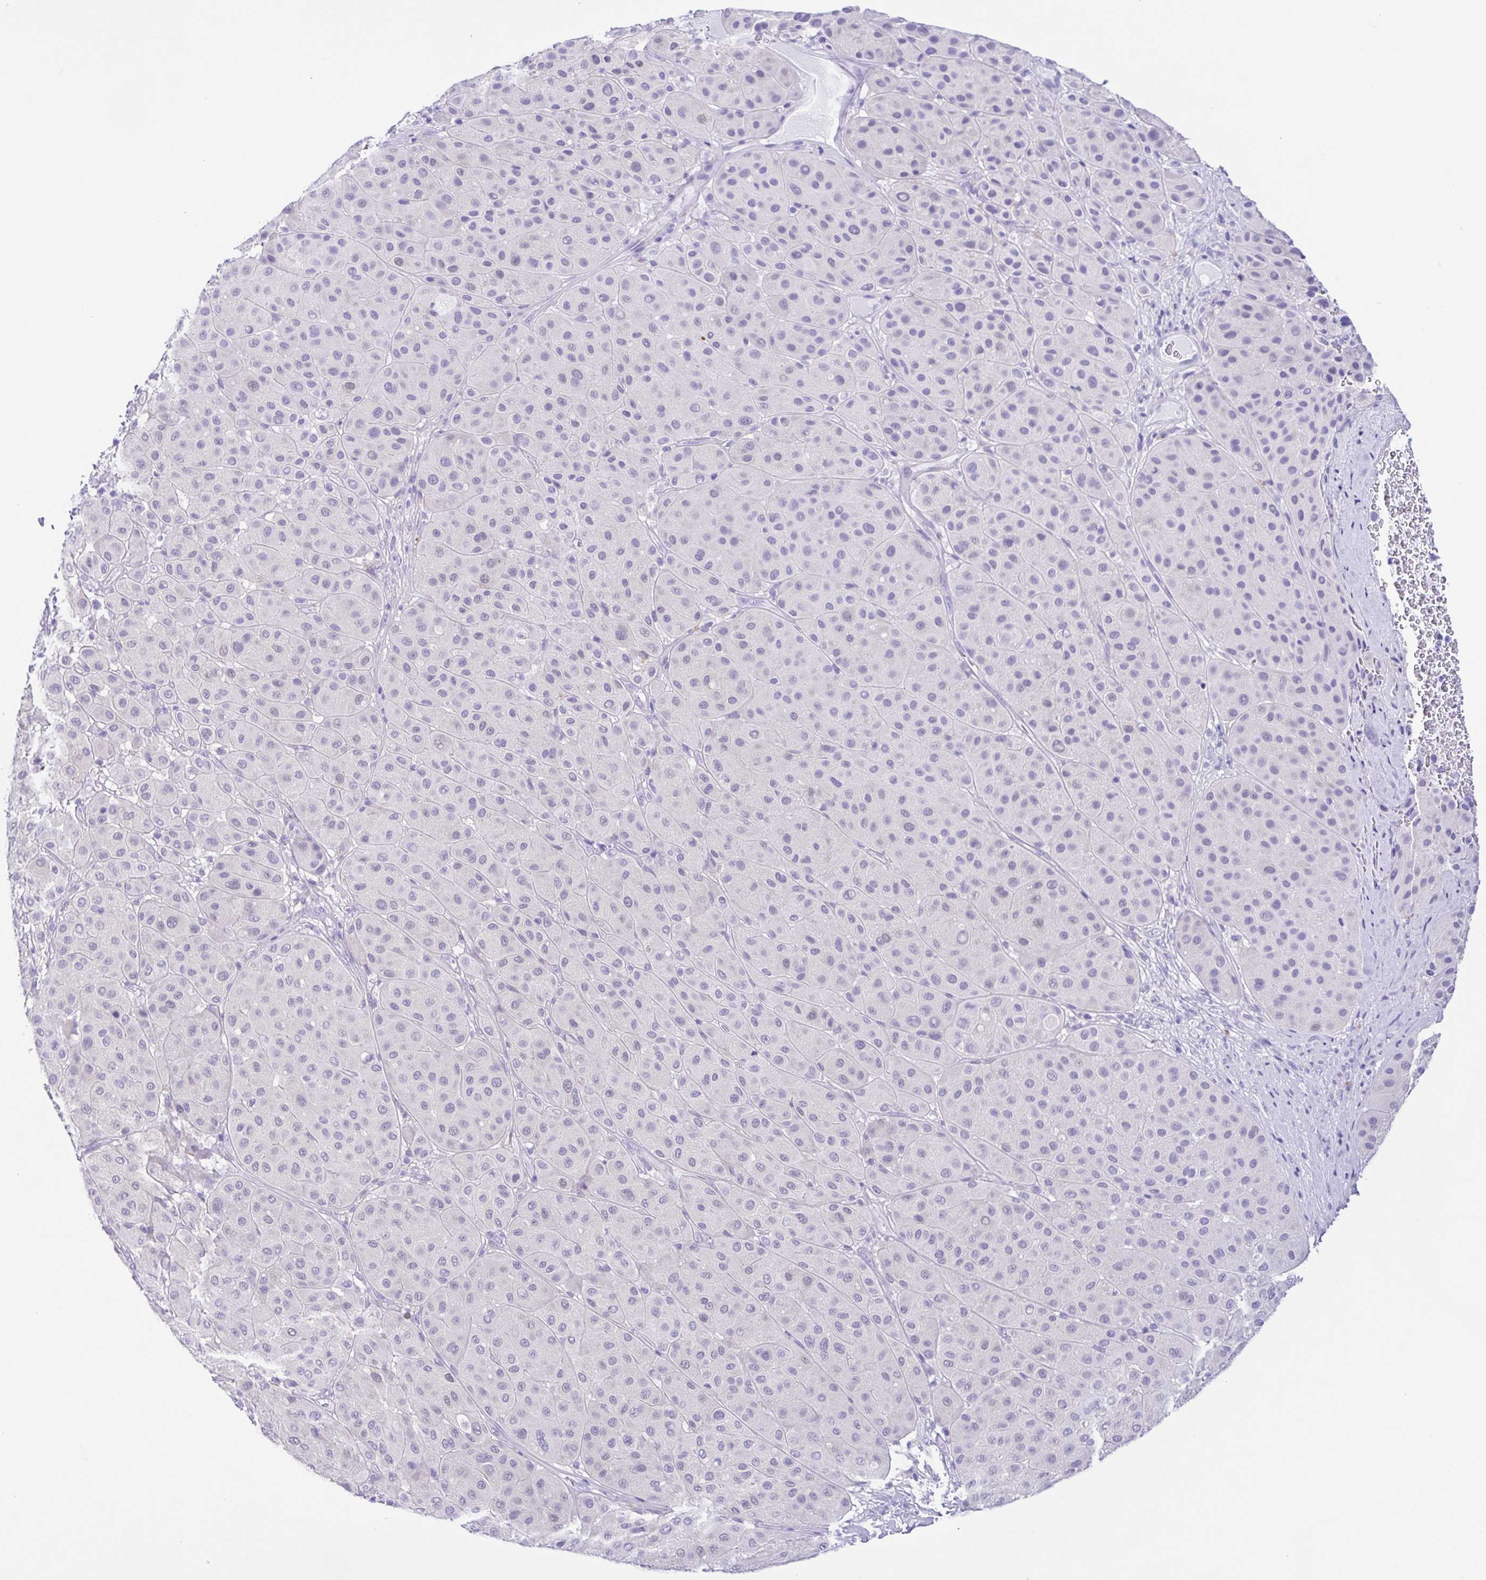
{"staining": {"intensity": "negative", "quantity": "none", "location": "none"}, "tissue": "melanoma", "cell_type": "Tumor cells", "image_type": "cancer", "snomed": [{"axis": "morphology", "description": "Malignant melanoma, Metastatic site"}, {"axis": "topography", "description": "Smooth muscle"}], "caption": "Tumor cells show no significant expression in malignant melanoma (metastatic site). (DAB (3,3'-diaminobenzidine) immunohistochemistry visualized using brightfield microscopy, high magnification).", "gene": "GPR17", "patient": {"sex": "male", "age": 41}}